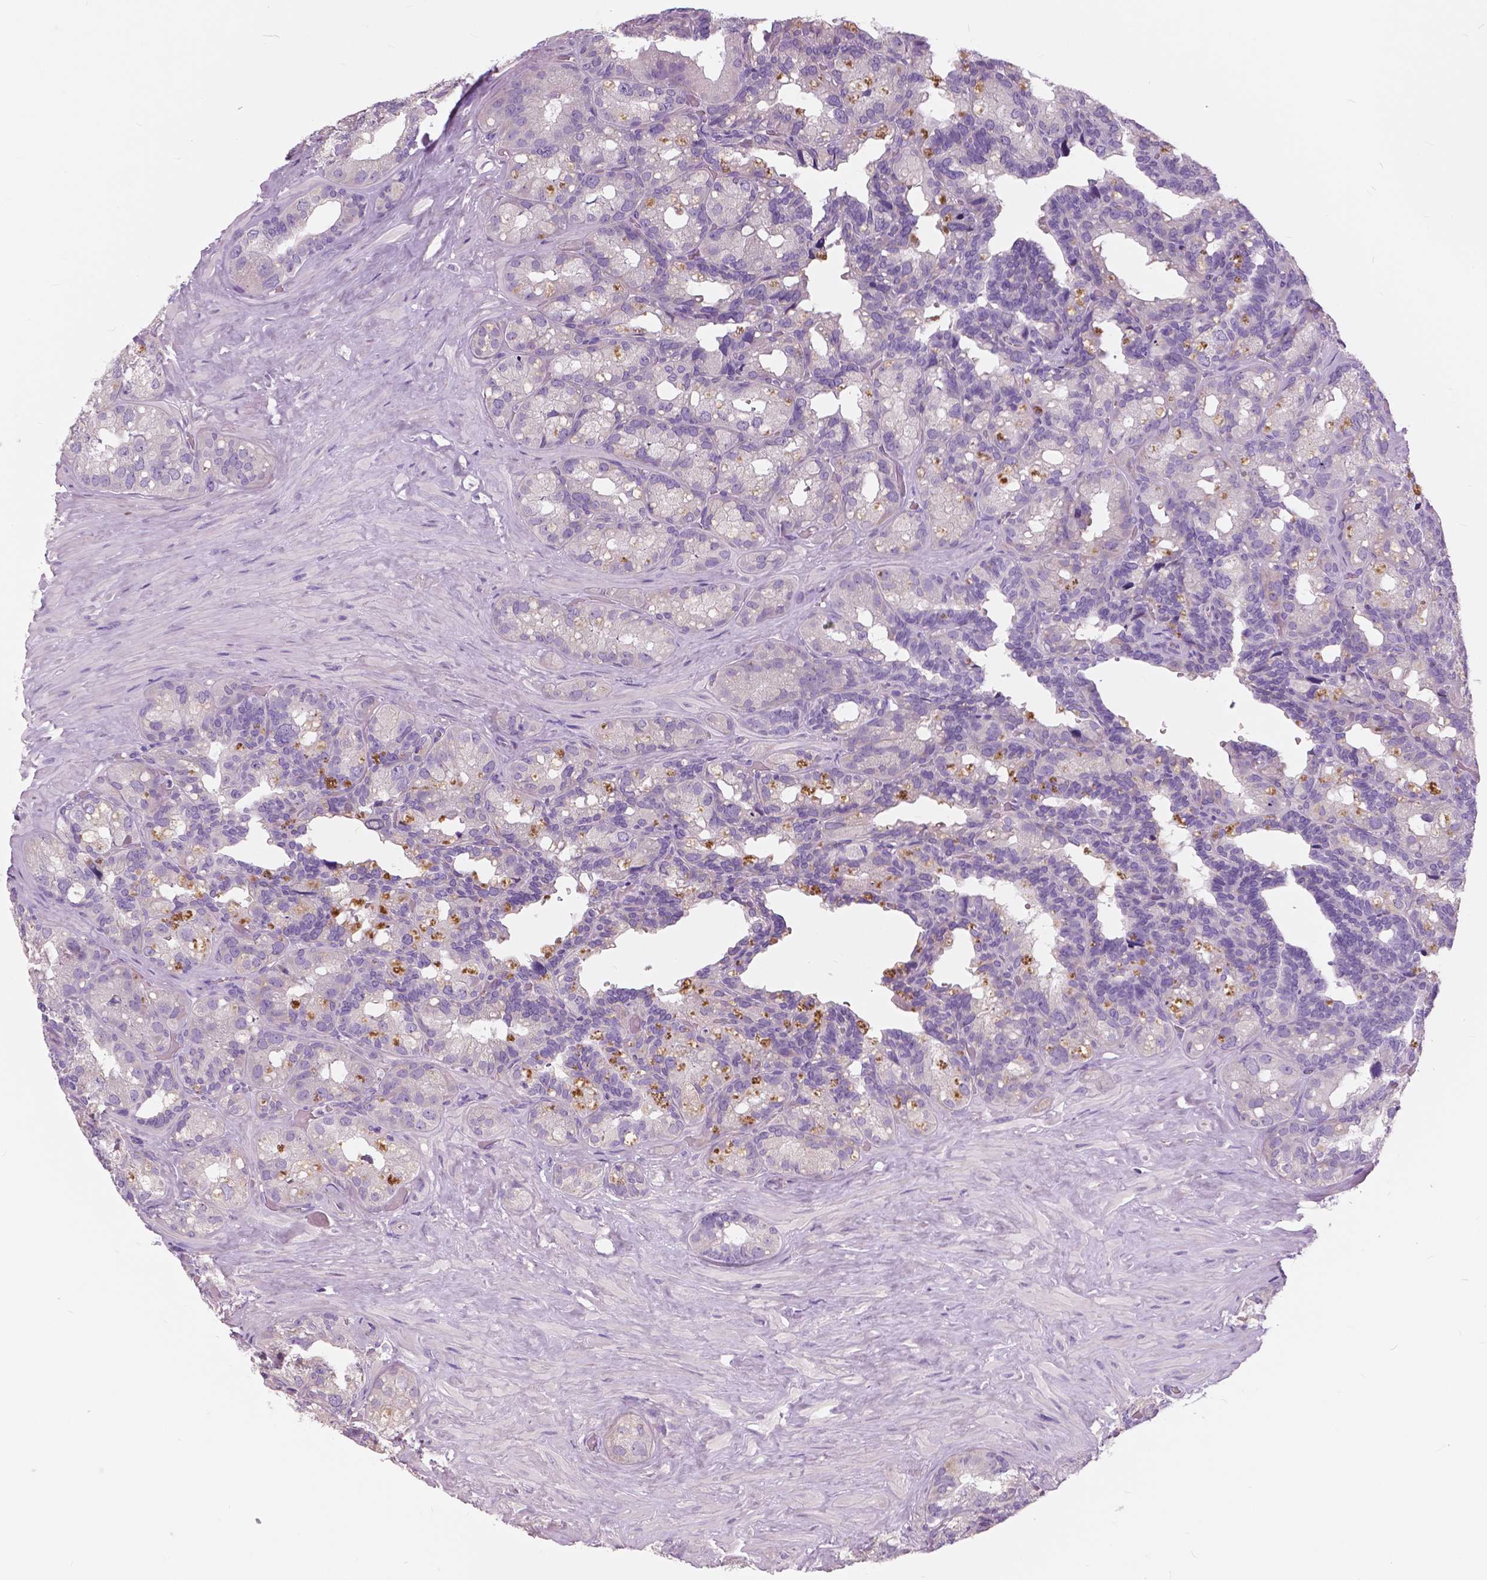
{"staining": {"intensity": "negative", "quantity": "none", "location": "none"}, "tissue": "seminal vesicle", "cell_type": "Glandular cells", "image_type": "normal", "snomed": [{"axis": "morphology", "description": "Normal tissue, NOS"}, {"axis": "topography", "description": "Seminal veicle"}], "caption": "An image of human seminal vesicle is negative for staining in glandular cells. Brightfield microscopy of immunohistochemistry (IHC) stained with DAB (3,3'-diaminobenzidine) (brown) and hematoxylin (blue), captured at high magnification.", "gene": "SERPINI1", "patient": {"sex": "male", "age": 60}}